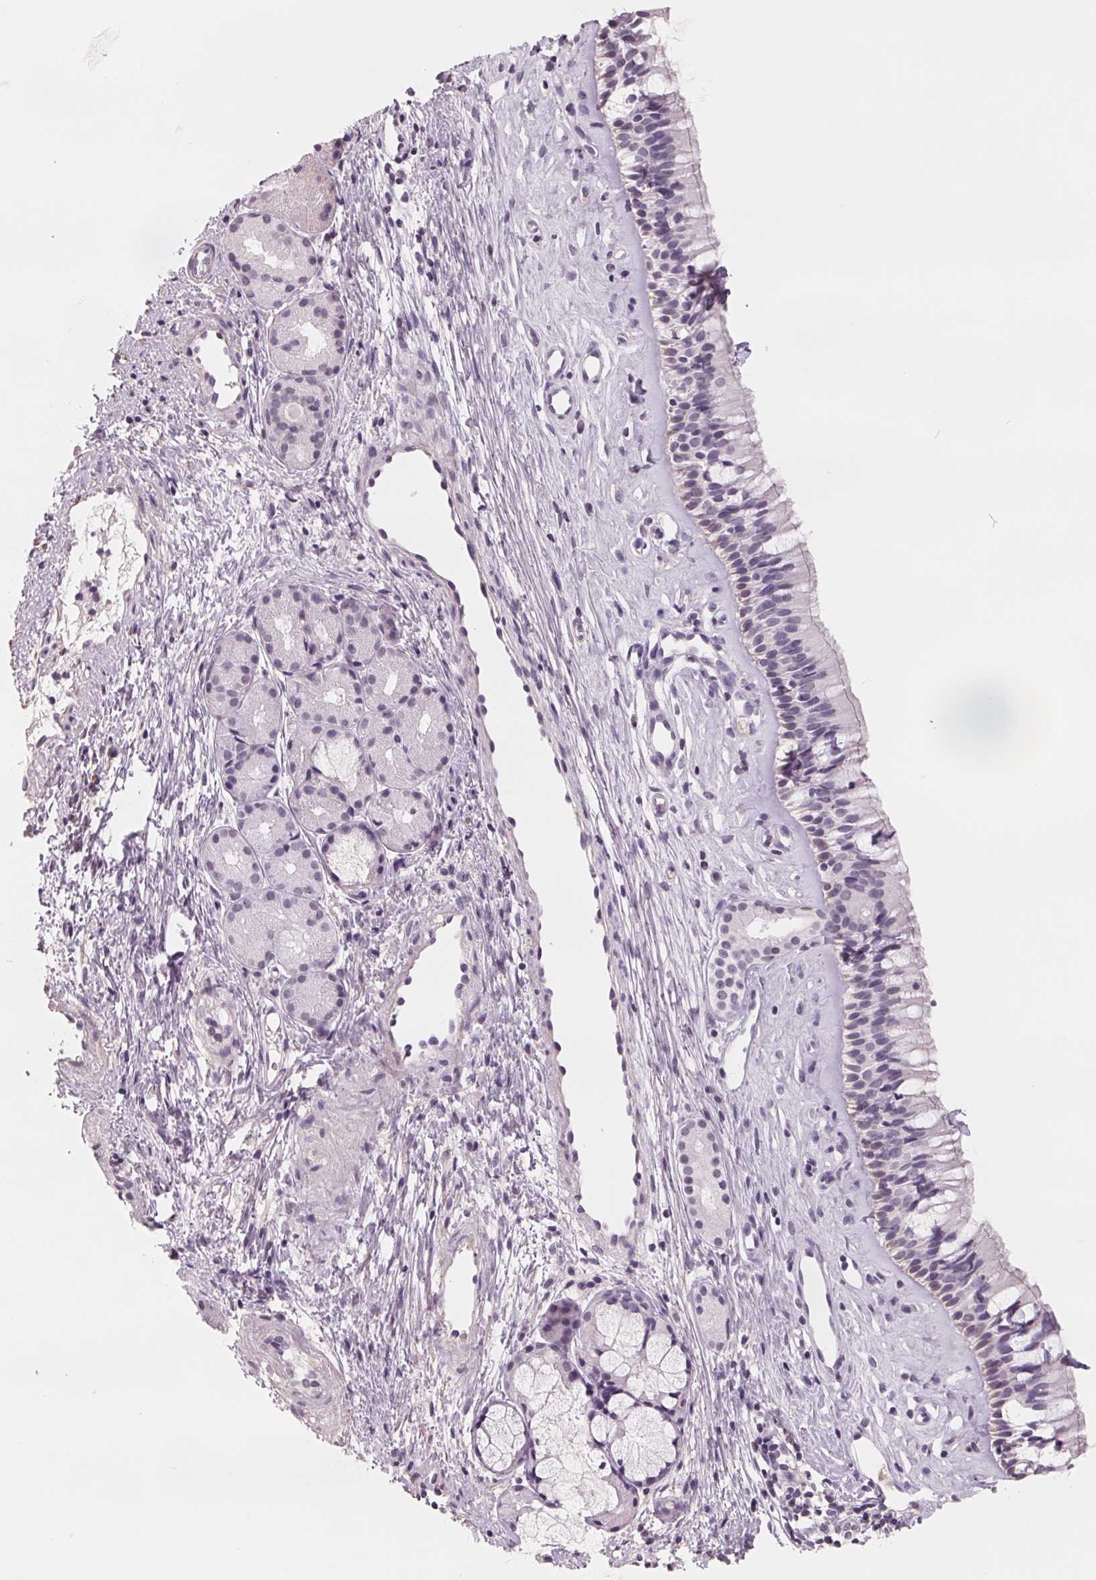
{"staining": {"intensity": "negative", "quantity": "none", "location": "none"}, "tissue": "nasopharynx", "cell_type": "Respiratory epithelial cells", "image_type": "normal", "snomed": [{"axis": "morphology", "description": "Normal tissue, NOS"}, {"axis": "topography", "description": "Nasopharynx"}], "caption": "Human nasopharynx stained for a protein using immunohistochemistry reveals no staining in respiratory epithelial cells.", "gene": "FTCD", "patient": {"sex": "female", "age": 52}}